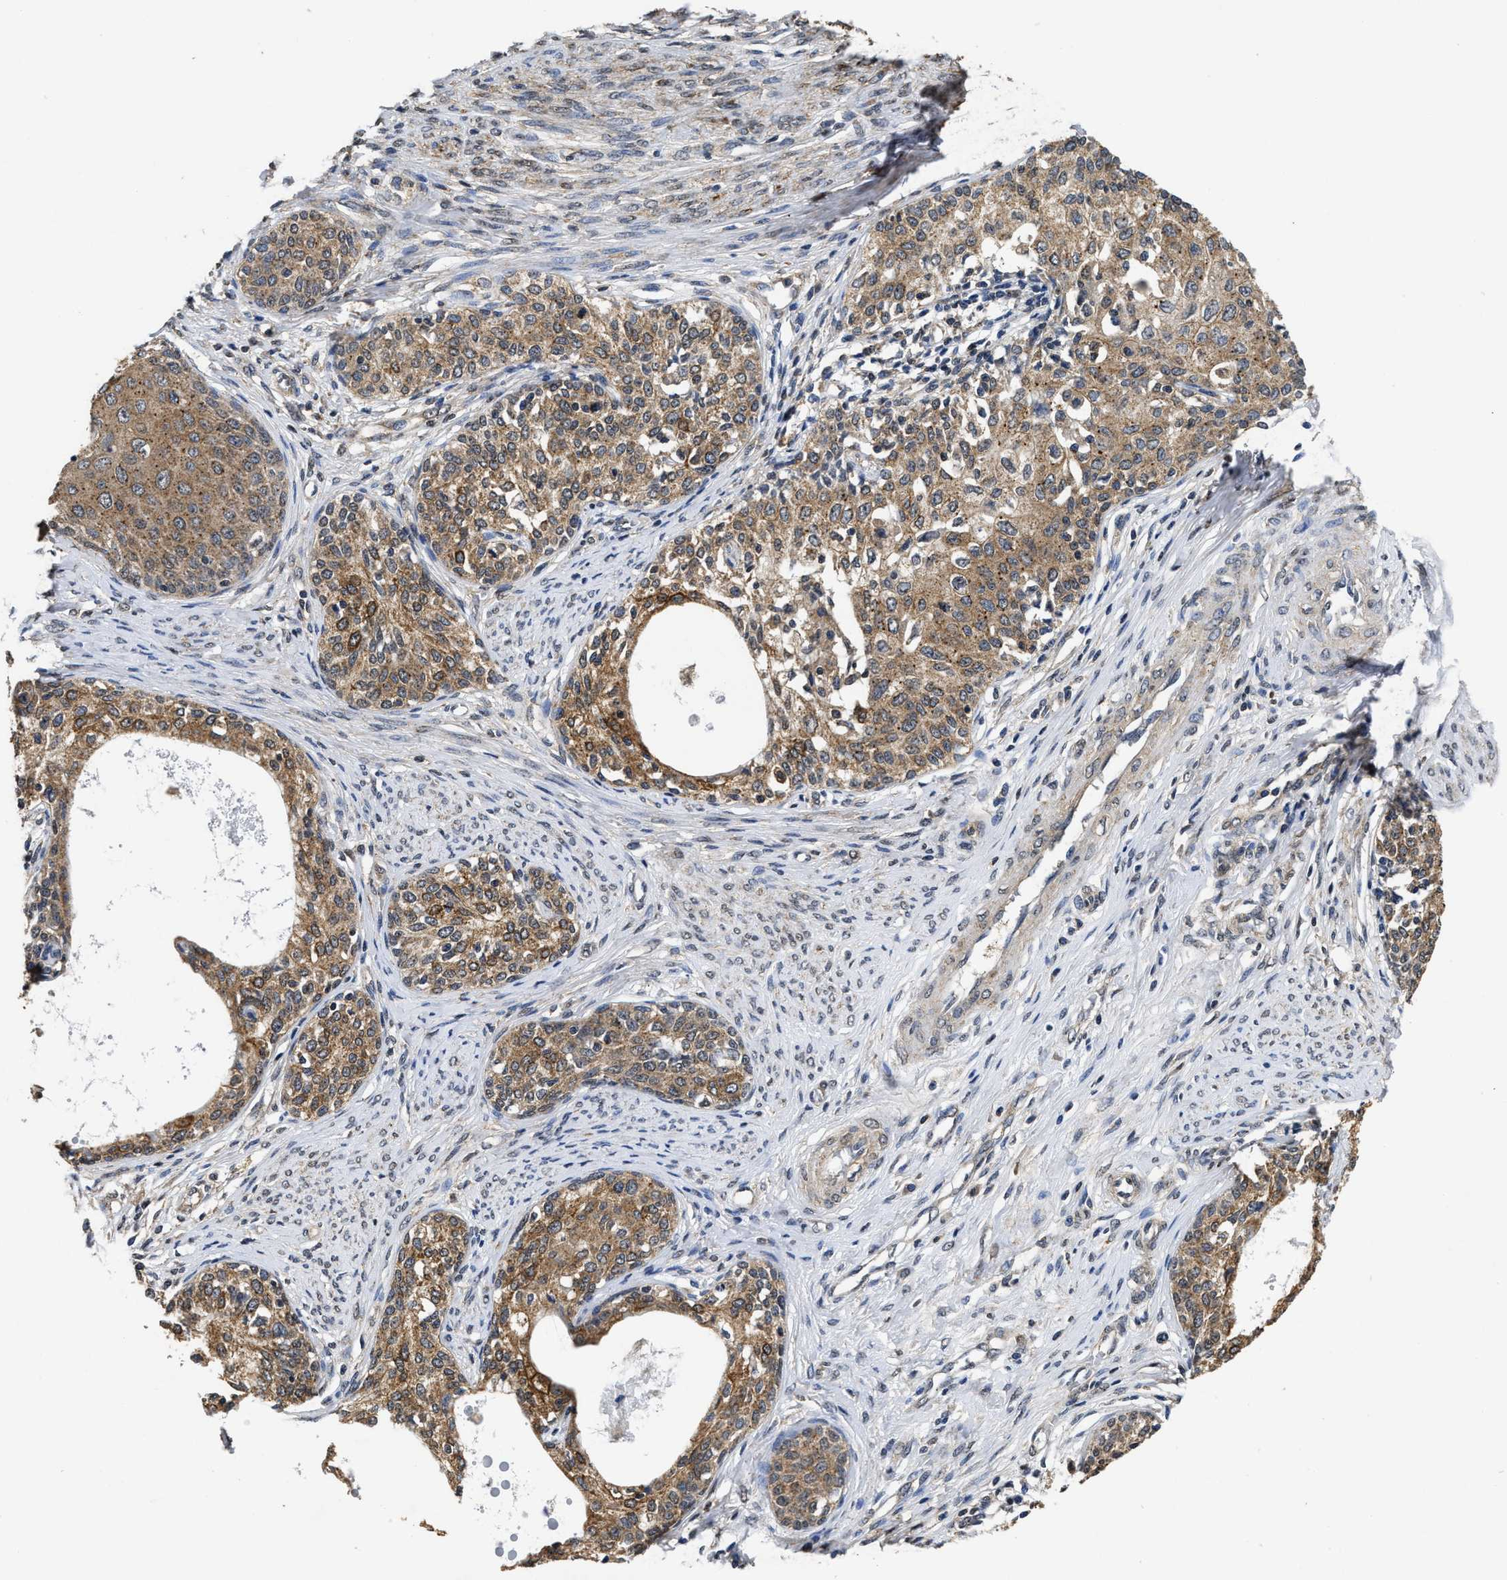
{"staining": {"intensity": "moderate", "quantity": ">75%", "location": "cytoplasmic/membranous"}, "tissue": "cervical cancer", "cell_type": "Tumor cells", "image_type": "cancer", "snomed": [{"axis": "morphology", "description": "Squamous cell carcinoma, NOS"}, {"axis": "morphology", "description": "Adenocarcinoma, NOS"}, {"axis": "topography", "description": "Cervix"}], "caption": "A brown stain highlights moderate cytoplasmic/membranous positivity of a protein in squamous cell carcinoma (cervical) tumor cells.", "gene": "CTNNA1", "patient": {"sex": "female", "age": 52}}